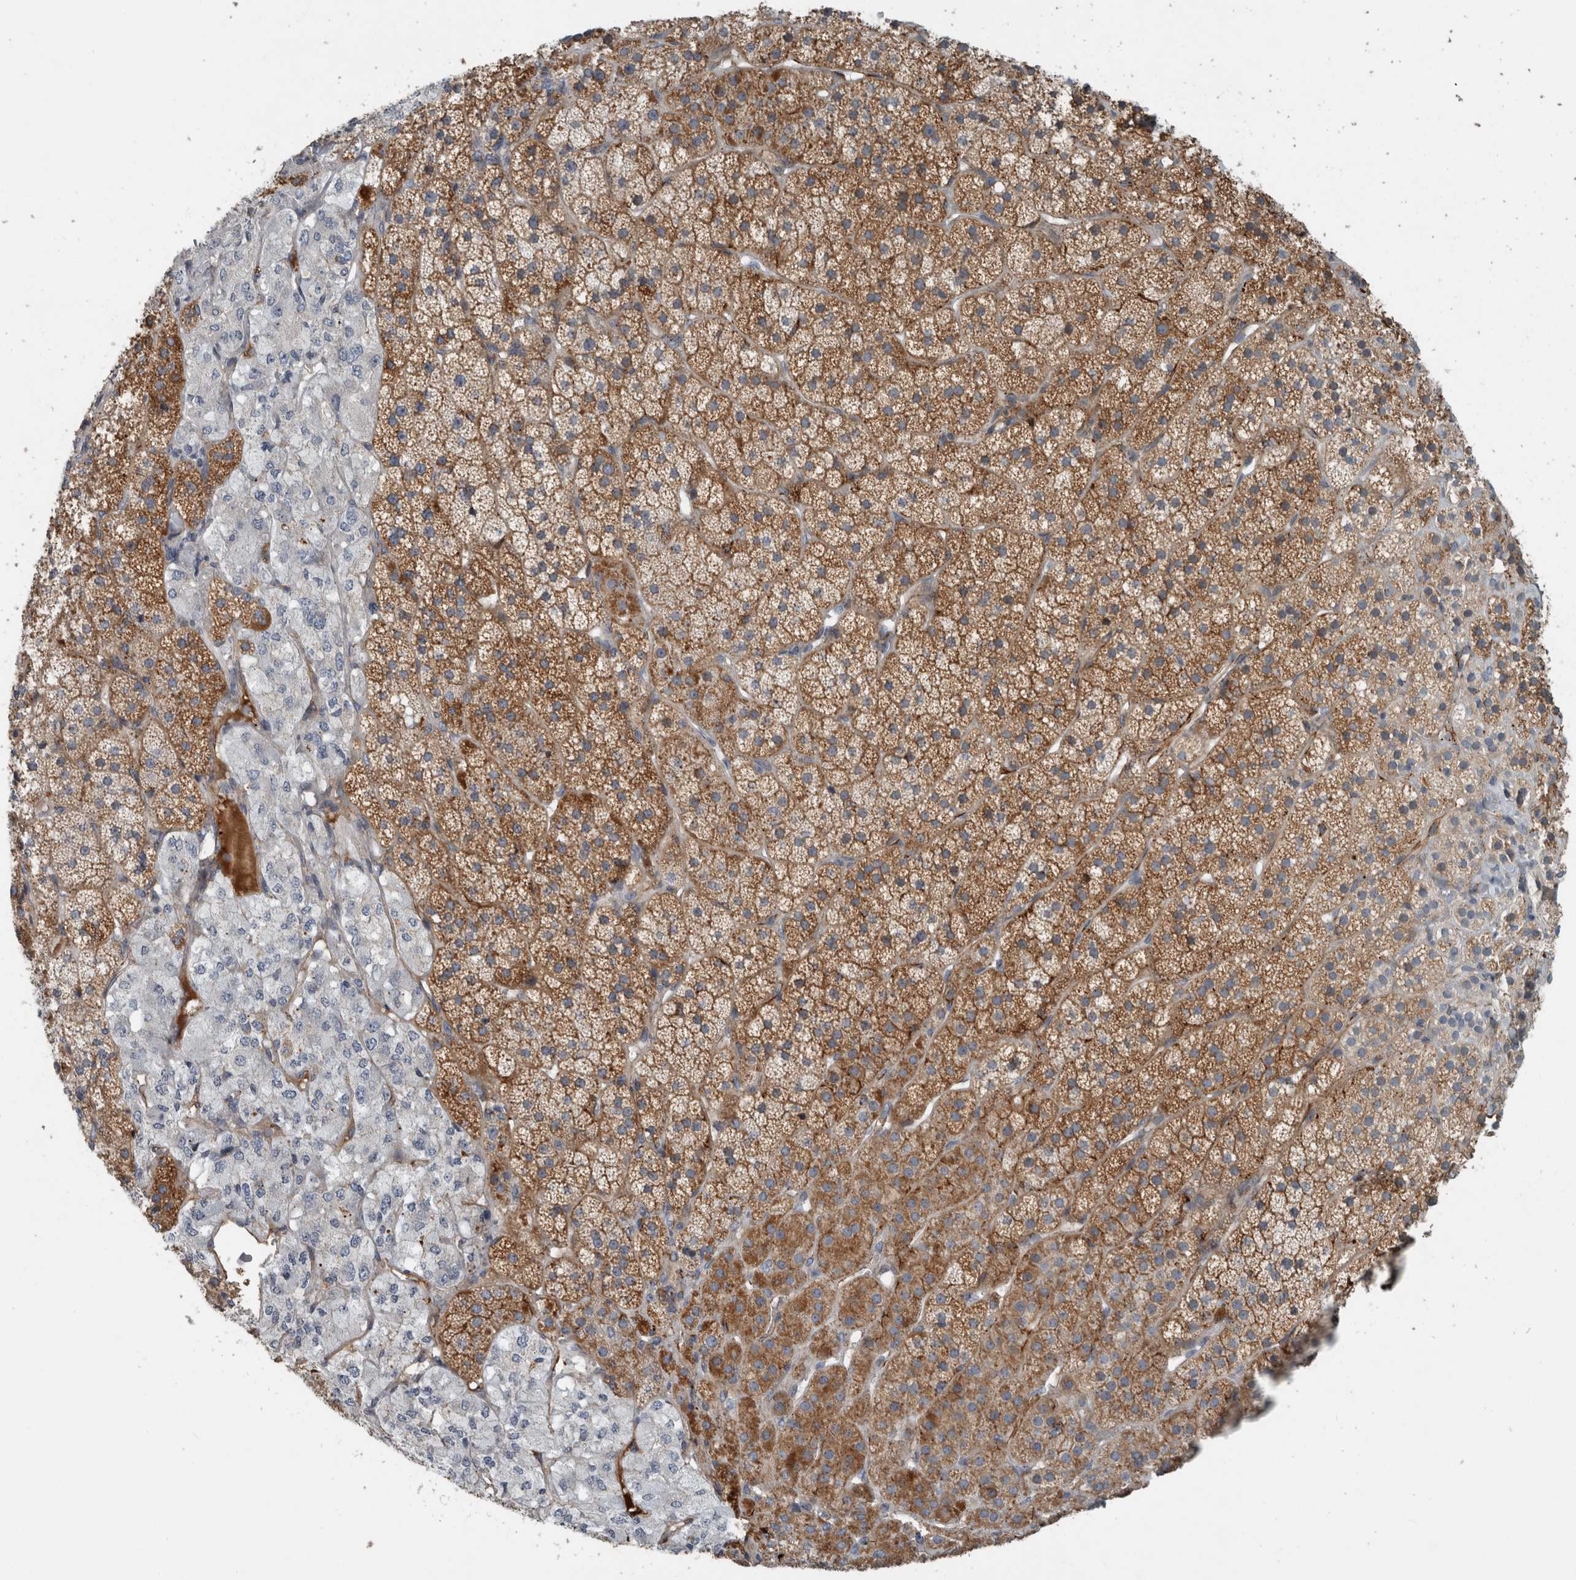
{"staining": {"intensity": "moderate", "quantity": ">75%", "location": "cytoplasmic/membranous"}, "tissue": "adrenal gland", "cell_type": "Glandular cells", "image_type": "normal", "snomed": [{"axis": "morphology", "description": "Normal tissue, NOS"}, {"axis": "topography", "description": "Adrenal gland"}], "caption": "Moderate cytoplasmic/membranous positivity for a protein is seen in approximately >75% of glandular cells of benign adrenal gland using IHC.", "gene": "FN1", "patient": {"sex": "female", "age": 44}}